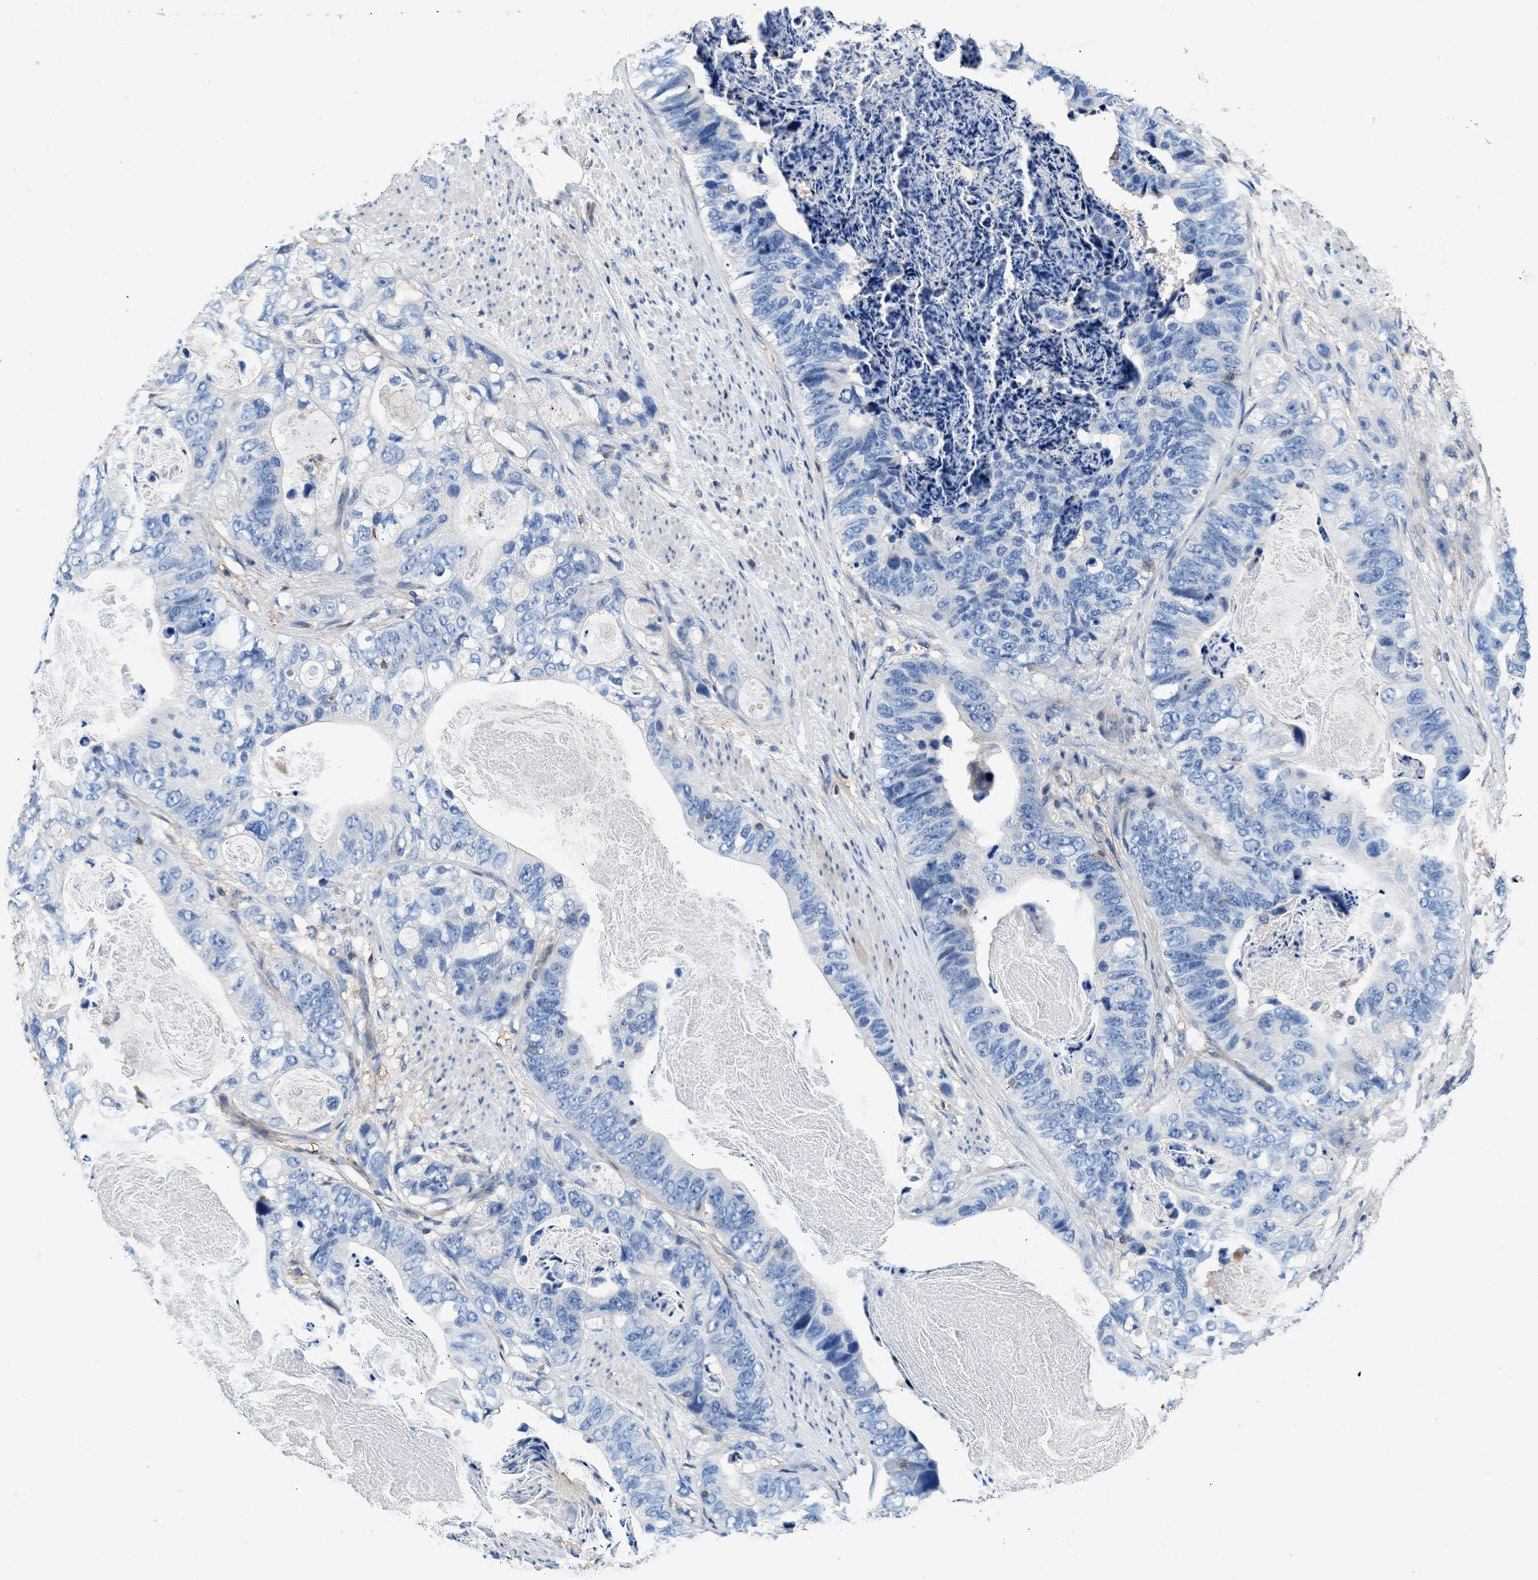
{"staining": {"intensity": "negative", "quantity": "none", "location": "none"}, "tissue": "stomach cancer", "cell_type": "Tumor cells", "image_type": "cancer", "snomed": [{"axis": "morphology", "description": "Adenocarcinoma, NOS"}, {"axis": "topography", "description": "Stomach"}], "caption": "Immunohistochemistry image of human stomach adenocarcinoma stained for a protein (brown), which demonstrates no positivity in tumor cells.", "gene": "KCNQ4", "patient": {"sex": "female", "age": 89}}